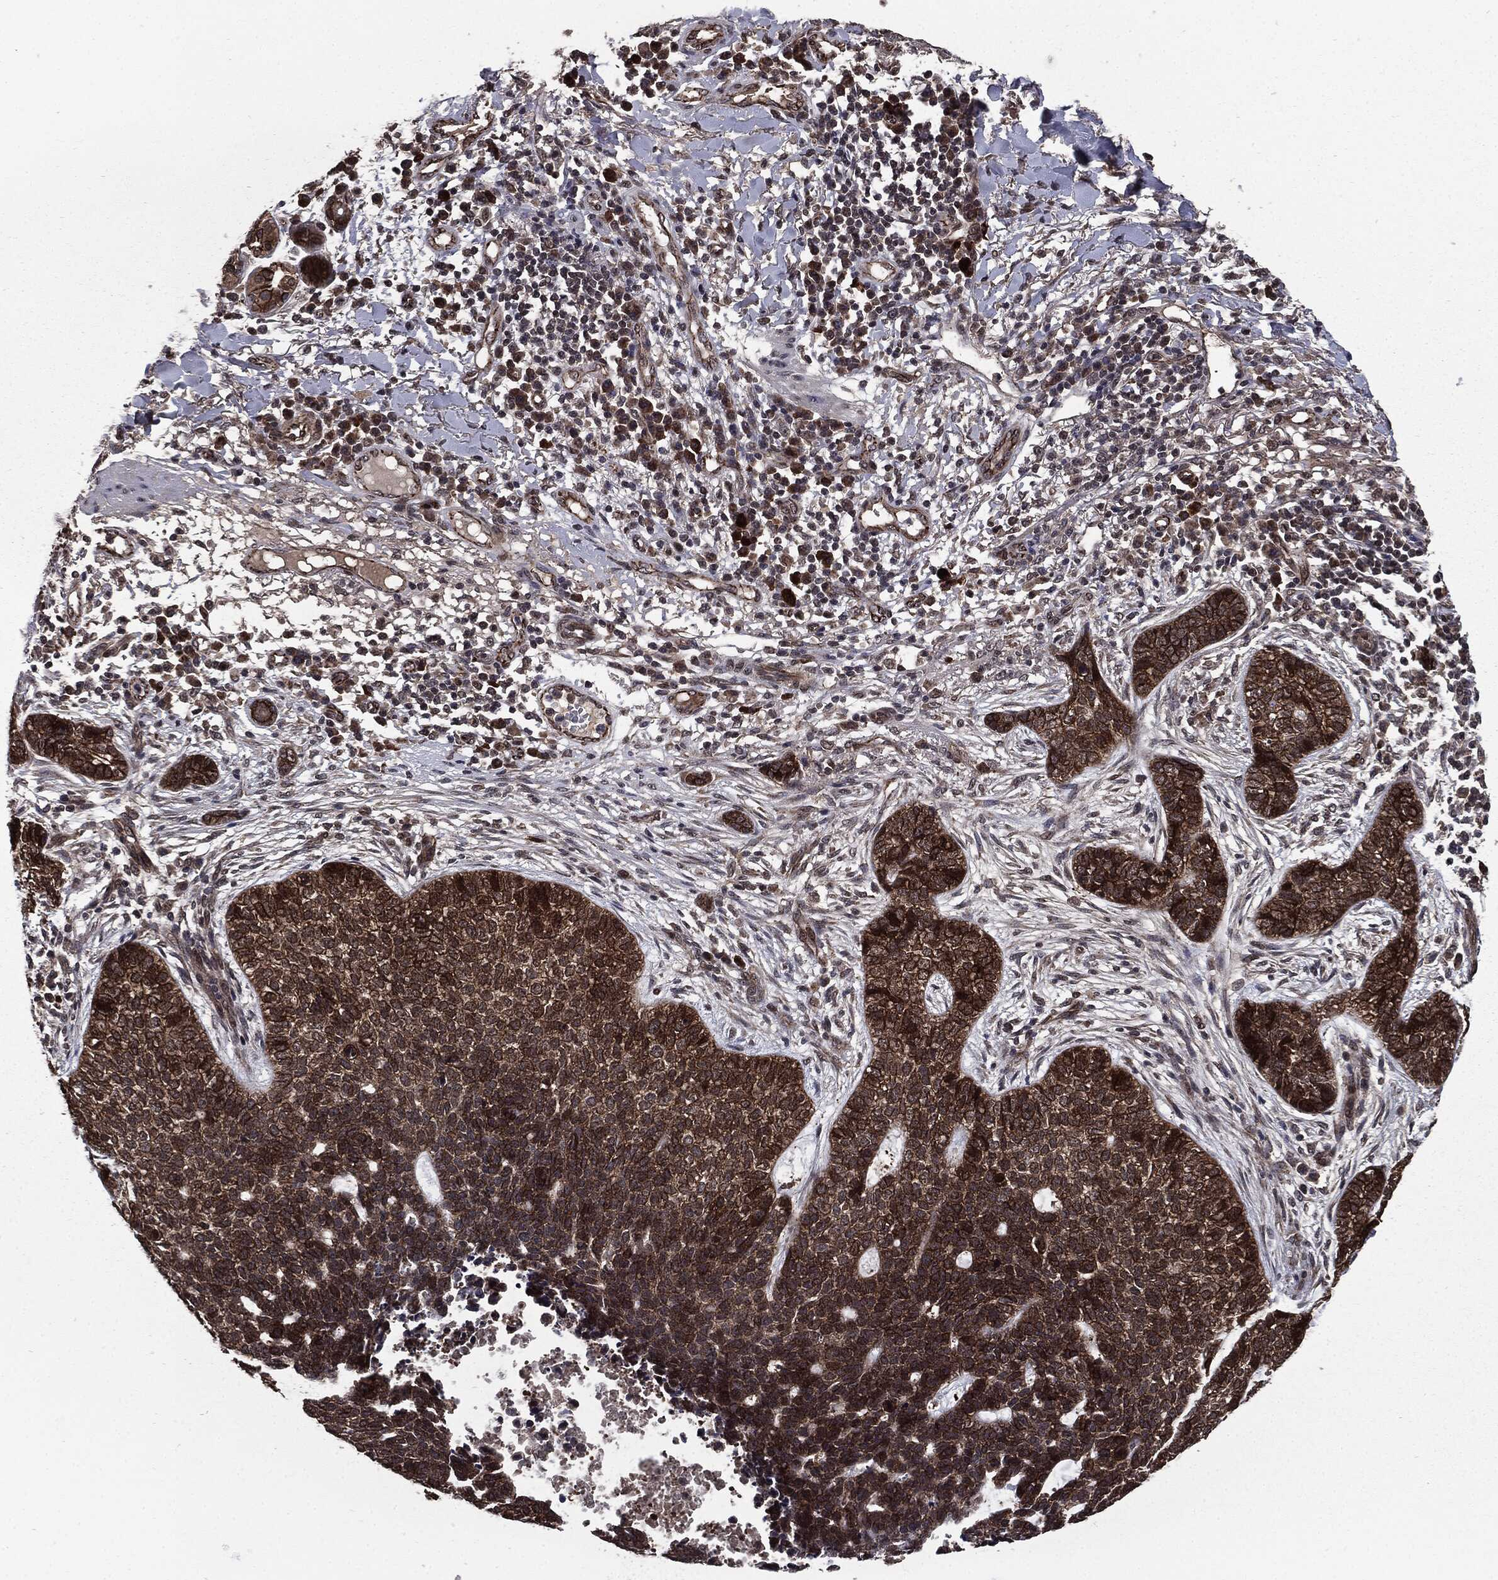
{"staining": {"intensity": "strong", "quantity": ">75%", "location": "cytoplasmic/membranous"}, "tissue": "skin cancer", "cell_type": "Tumor cells", "image_type": "cancer", "snomed": [{"axis": "morphology", "description": "Squamous cell carcinoma, NOS"}, {"axis": "topography", "description": "Skin"}], "caption": "Protein expression analysis of human squamous cell carcinoma (skin) reveals strong cytoplasmic/membranous positivity in approximately >75% of tumor cells.", "gene": "PTPA", "patient": {"sex": "male", "age": 88}}